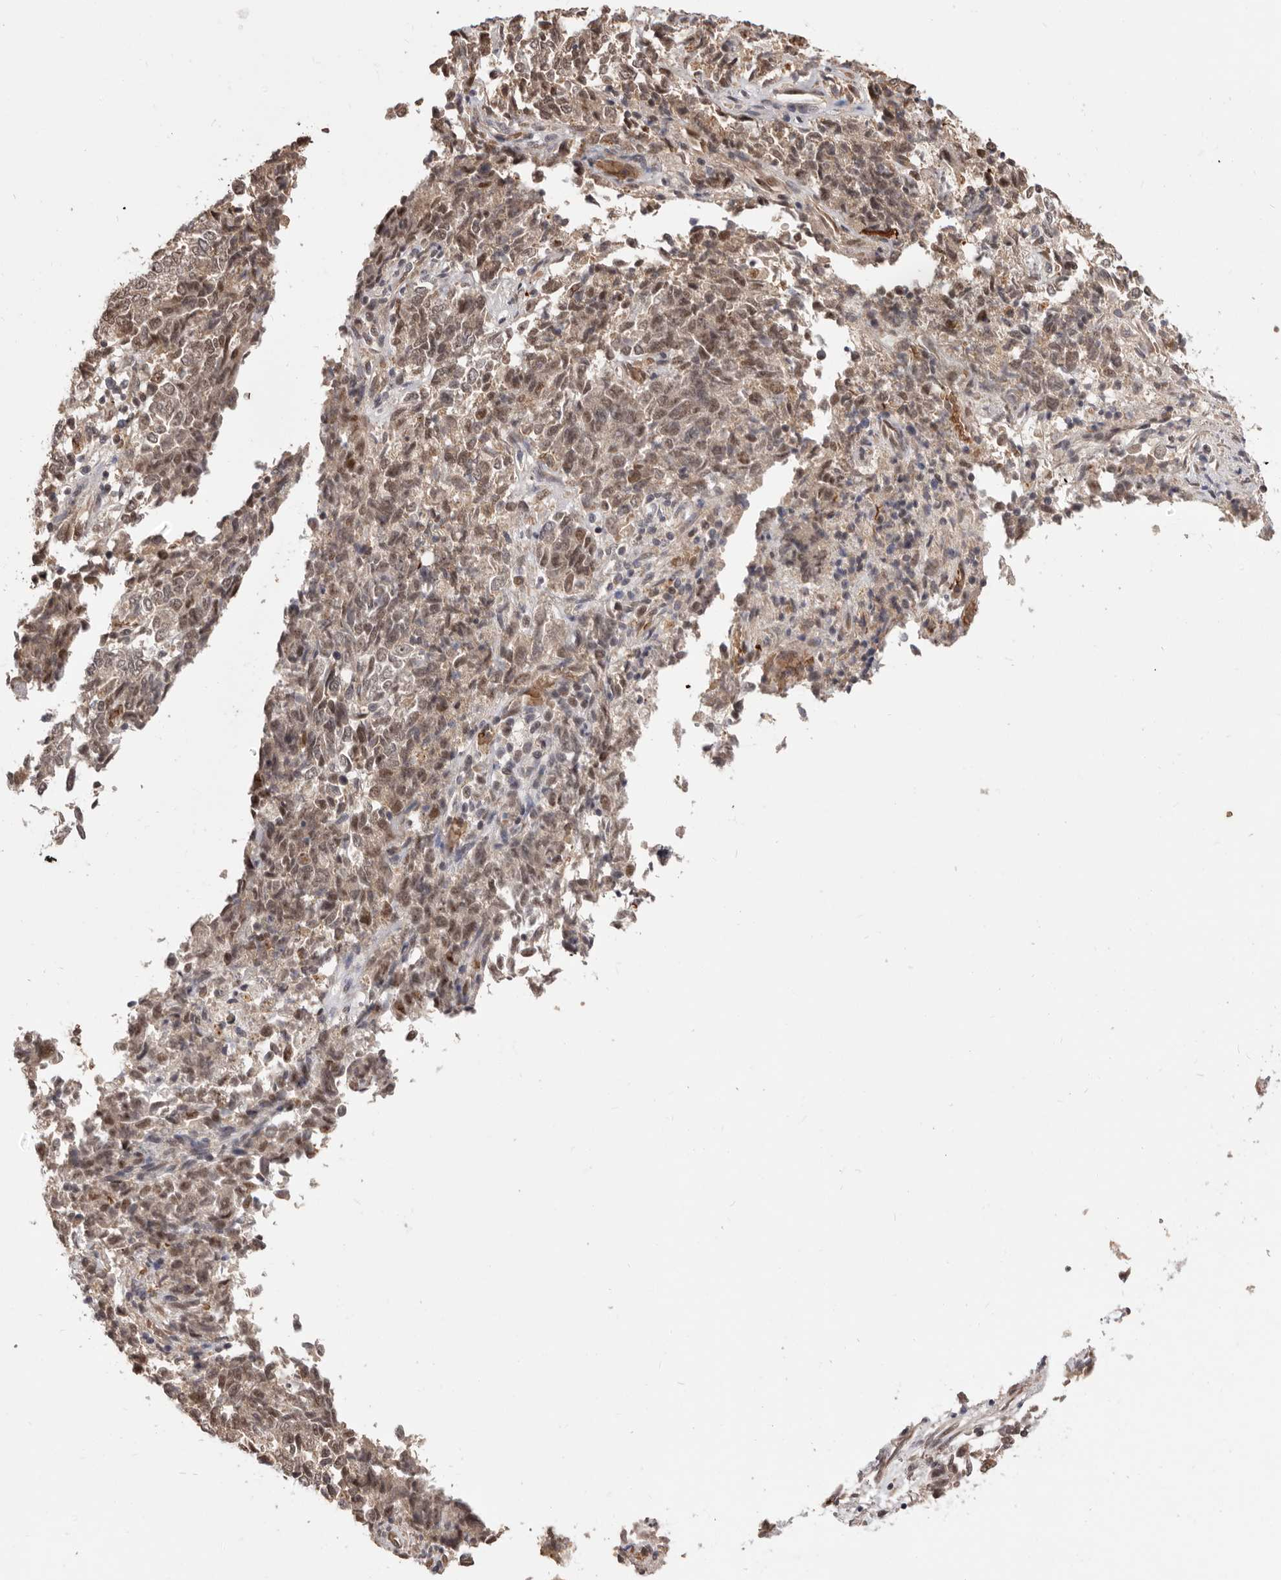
{"staining": {"intensity": "moderate", "quantity": ">75%", "location": "nuclear"}, "tissue": "endometrial cancer", "cell_type": "Tumor cells", "image_type": "cancer", "snomed": [{"axis": "morphology", "description": "Adenocarcinoma, NOS"}, {"axis": "topography", "description": "Endometrium"}], "caption": "Endometrial cancer (adenocarcinoma) stained for a protein displays moderate nuclear positivity in tumor cells. Using DAB (brown) and hematoxylin (blue) stains, captured at high magnification using brightfield microscopy.", "gene": "NCOA3", "patient": {"sex": "female", "age": 80}}